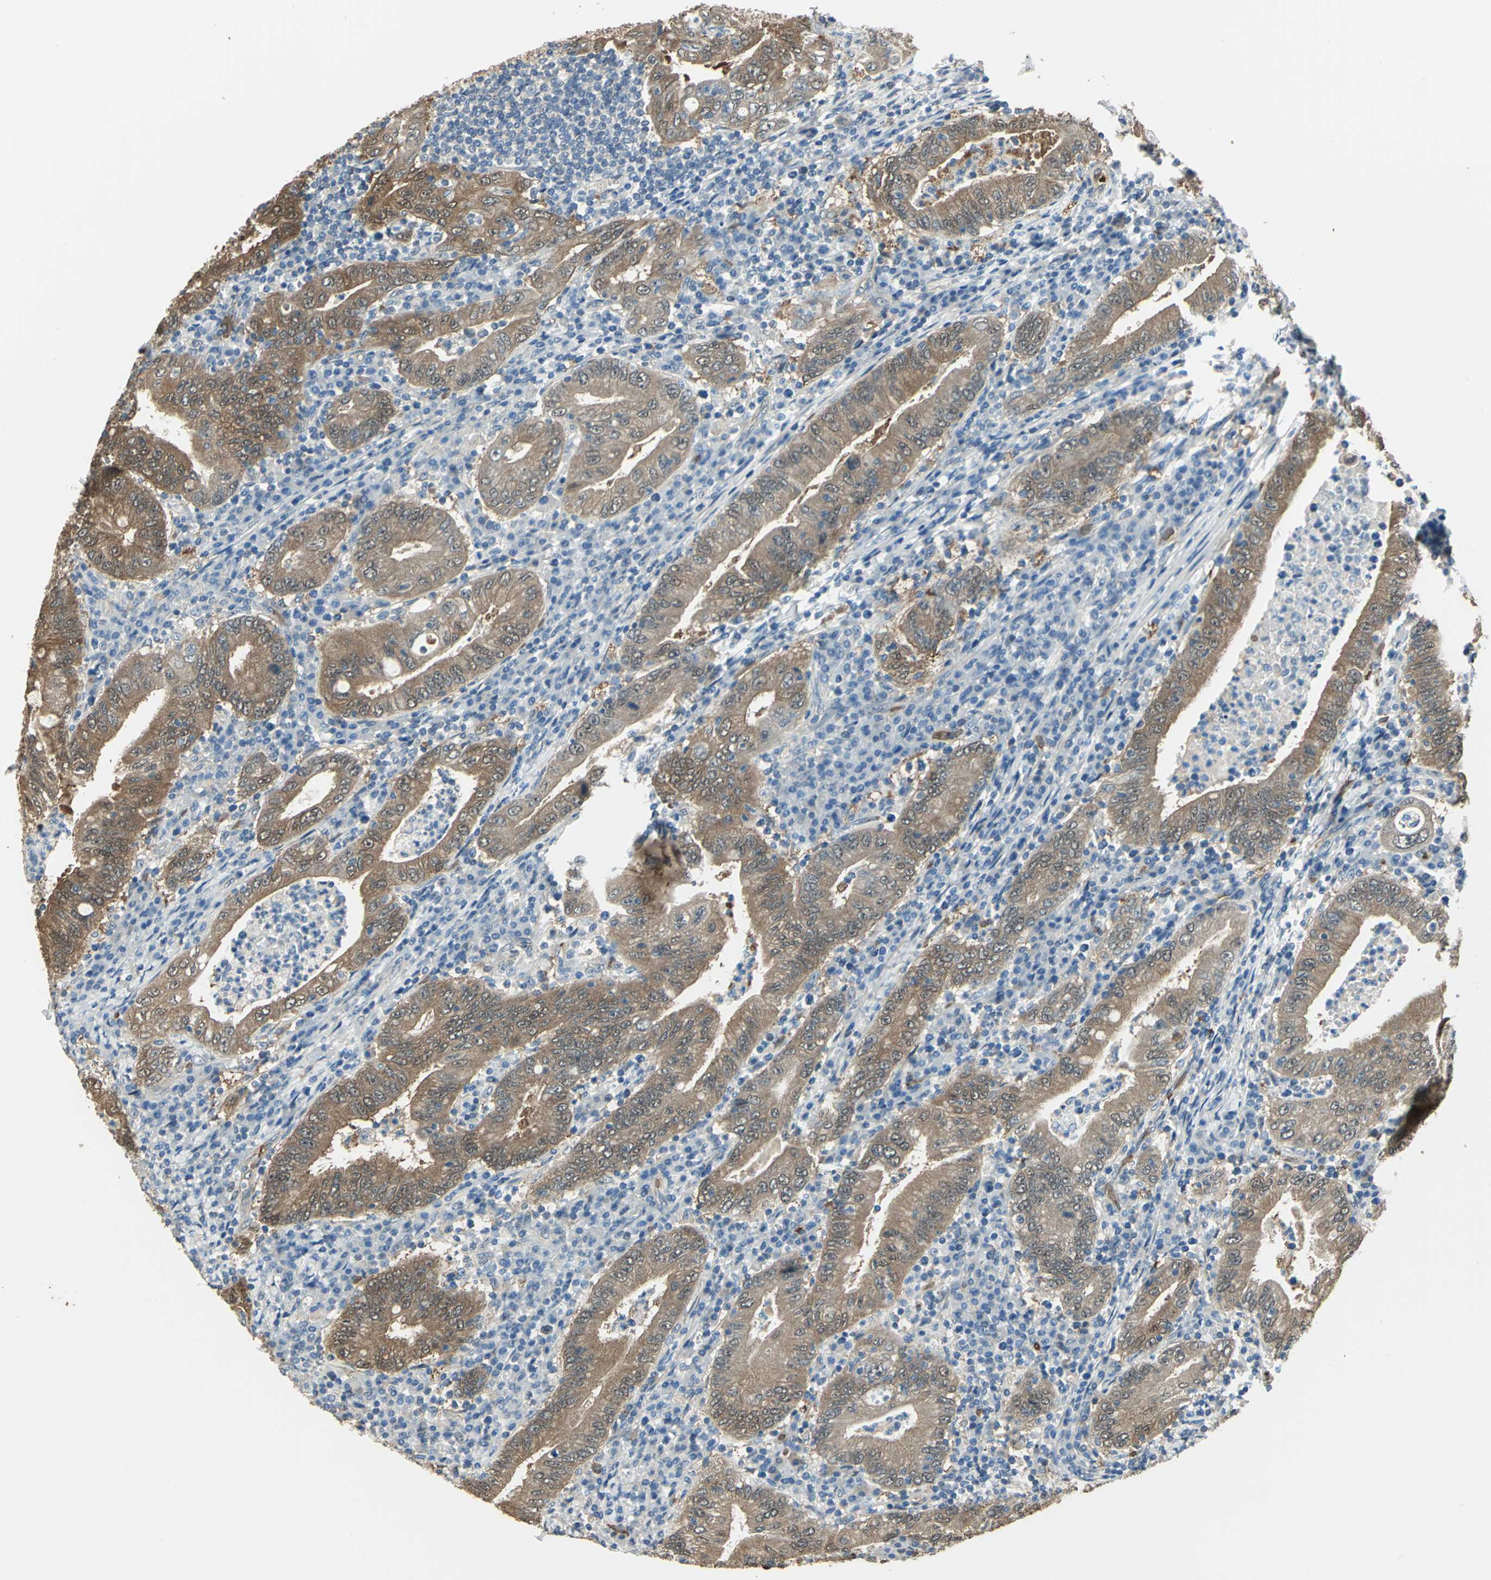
{"staining": {"intensity": "moderate", "quantity": ">75%", "location": "cytoplasmic/membranous,nuclear"}, "tissue": "stomach cancer", "cell_type": "Tumor cells", "image_type": "cancer", "snomed": [{"axis": "morphology", "description": "Normal tissue, NOS"}, {"axis": "morphology", "description": "Adenocarcinoma, NOS"}, {"axis": "topography", "description": "Esophagus"}, {"axis": "topography", "description": "Stomach, upper"}, {"axis": "topography", "description": "Peripheral nerve tissue"}], "caption": "Stomach cancer (adenocarcinoma) tissue displays moderate cytoplasmic/membranous and nuclear expression in approximately >75% of tumor cells Using DAB (3,3'-diaminobenzidine) (brown) and hematoxylin (blue) stains, captured at high magnification using brightfield microscopy.", "gene": "DDAH1", "patient": {"sex": "male", "age": 62}}